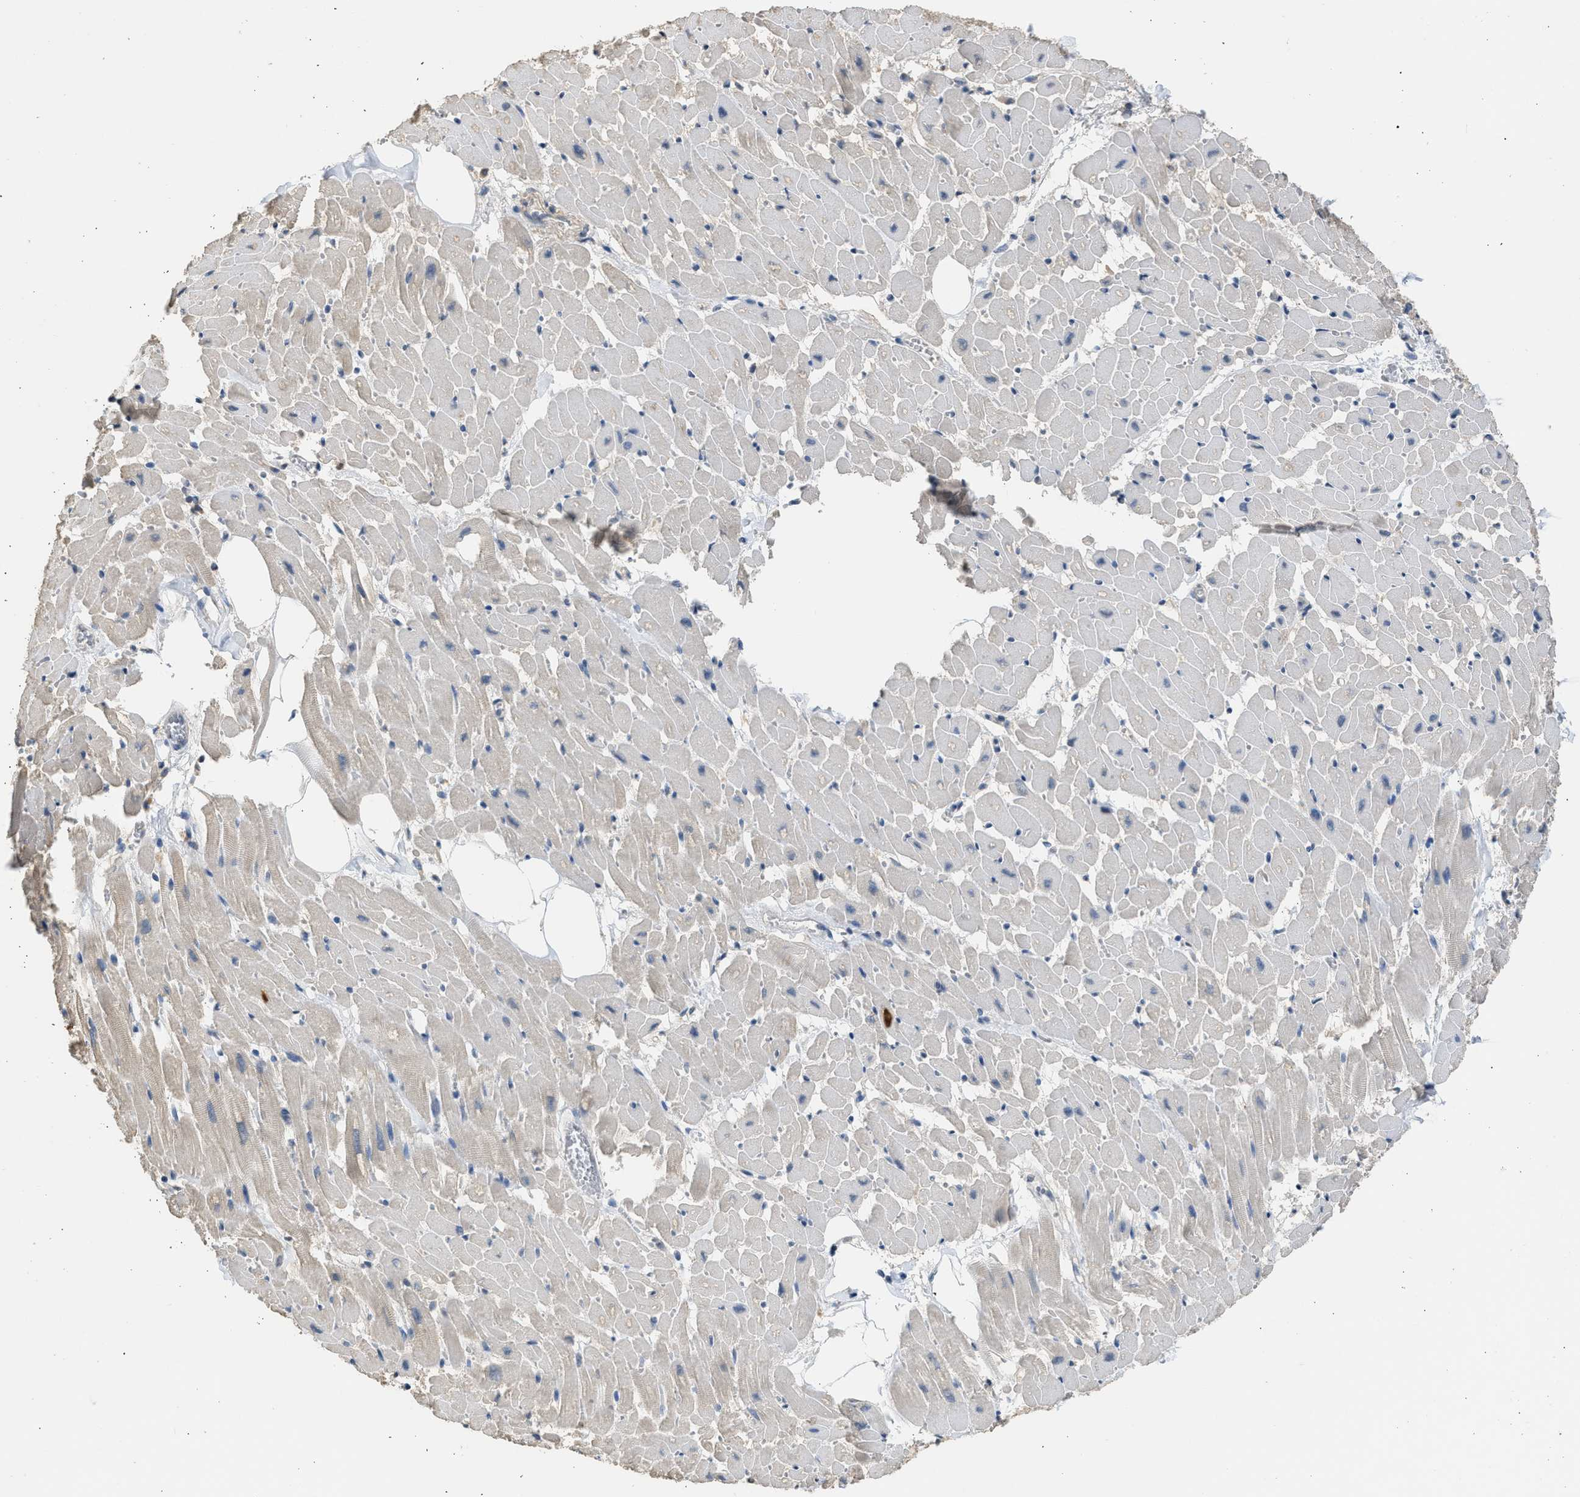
{"staining": {"intensity": "negative", "quantity": "none", "location": "none"}, "tissue": "heart muscle", "cell_type": "Cardiomyocytes", "image_type": "normal", "snomed": [{"axis": "morphology", "description": "Normal tissue, NOS"}, {"axis": "topography", "description": "Heart"}], "caption": "The immunohistochemistry micrograph has no significant staining in cardiomyocytes of heart muscle. (DAB IHC, high magnification).", "gene": "SULT2A1", "patient": {"sex": "female", "age": 19}}